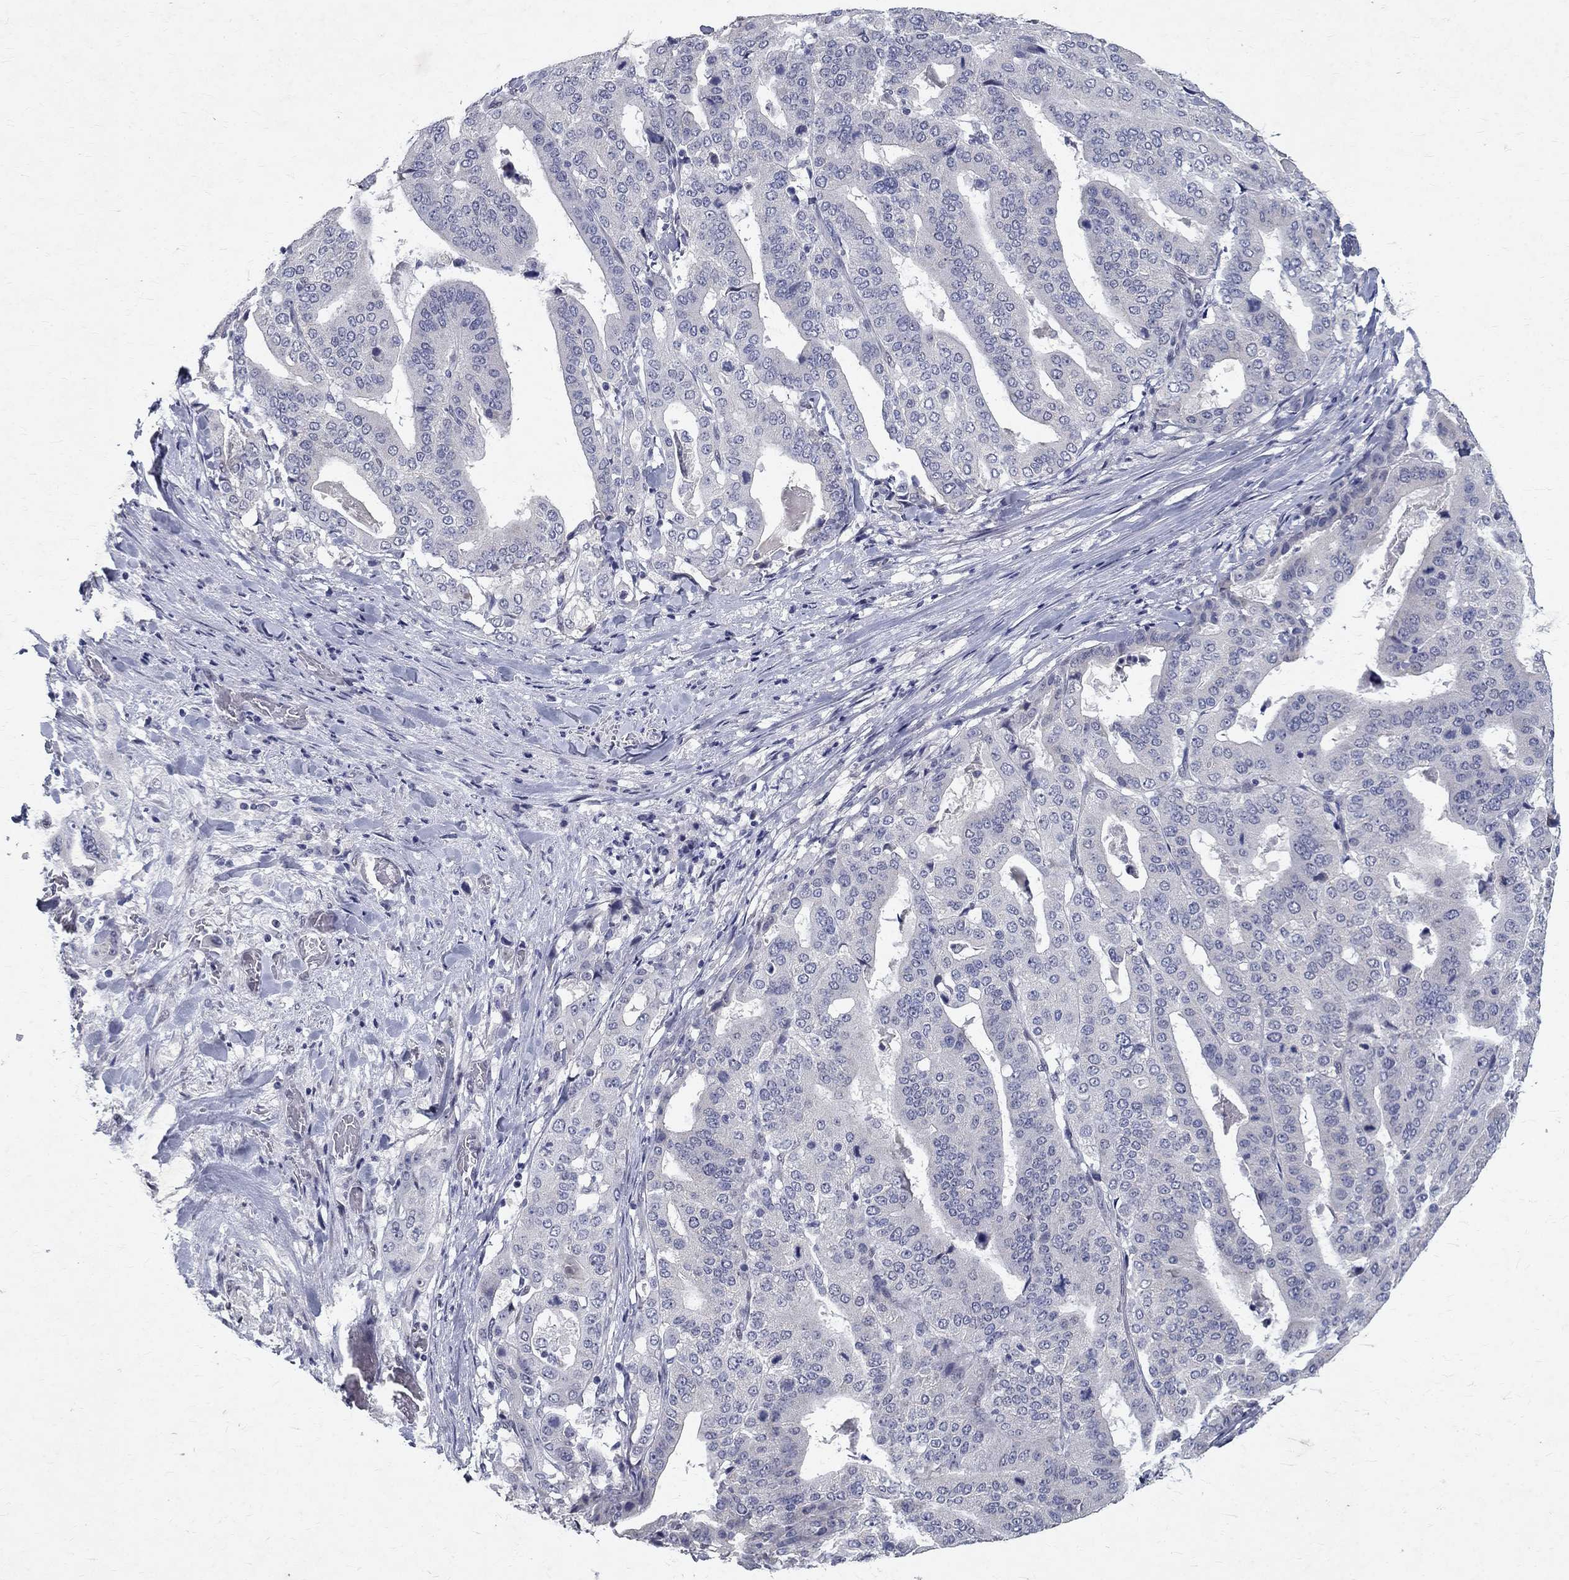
{"staining": {"intensity": "negative", "quantity": "none", "location": "none"}, "tissue": "stomach cancer", "cell_type": "Tumor cells", "image_type": "cancer", "snomed": [{"axis": "morphology", "description": "Adenocarcinoma, NOS"}, {"axis": "topography", "description": "Stomach"}], "caption": "Histopathology image shows no protein expression in tumor cells of stomach cancer tissue. Nuclei are stained in blue.", "gene": "RBFOX1", "patient": {"sex": "male", "age": 48}}